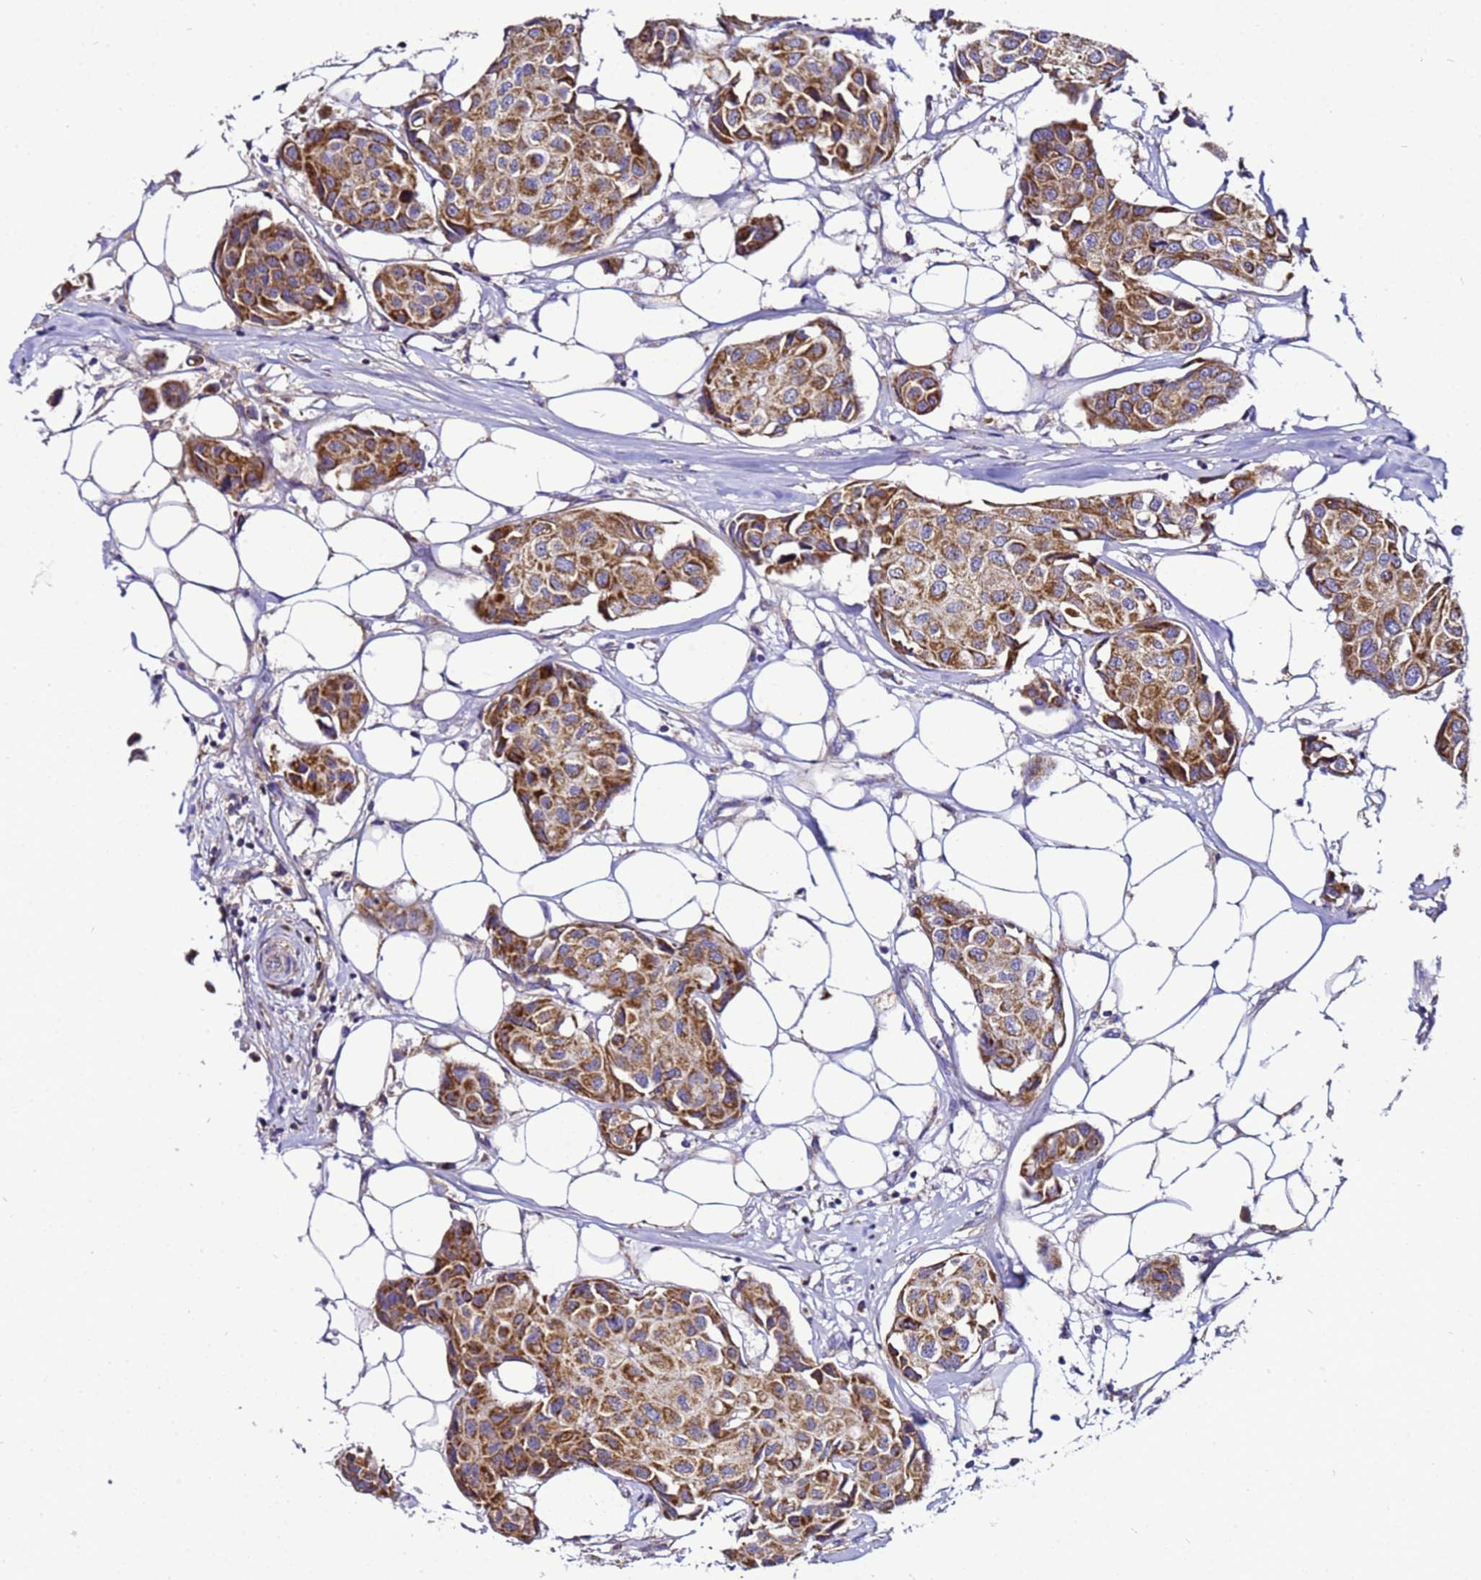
{"staining": {"intensity": "strong", "quantity": ">75%", "location": "cytoplasmic/membranous"}, "tissue": "breast cancer", "cell_type": "Tumor cells", "image_type": "cancer", "snomed": [{"axis": "morphology", "description": "Duct carcinoma"}, {"axis": "topography", "description": "Breast"}], "caption": "Immunohistochemical staining of breast cancer exhibits high levels of strong cytoplasmic/membranous protein positivity in about >75% of tumor cells.", "gene": "HIGD2A", "patient": {"sex": "female", "age": 80}}